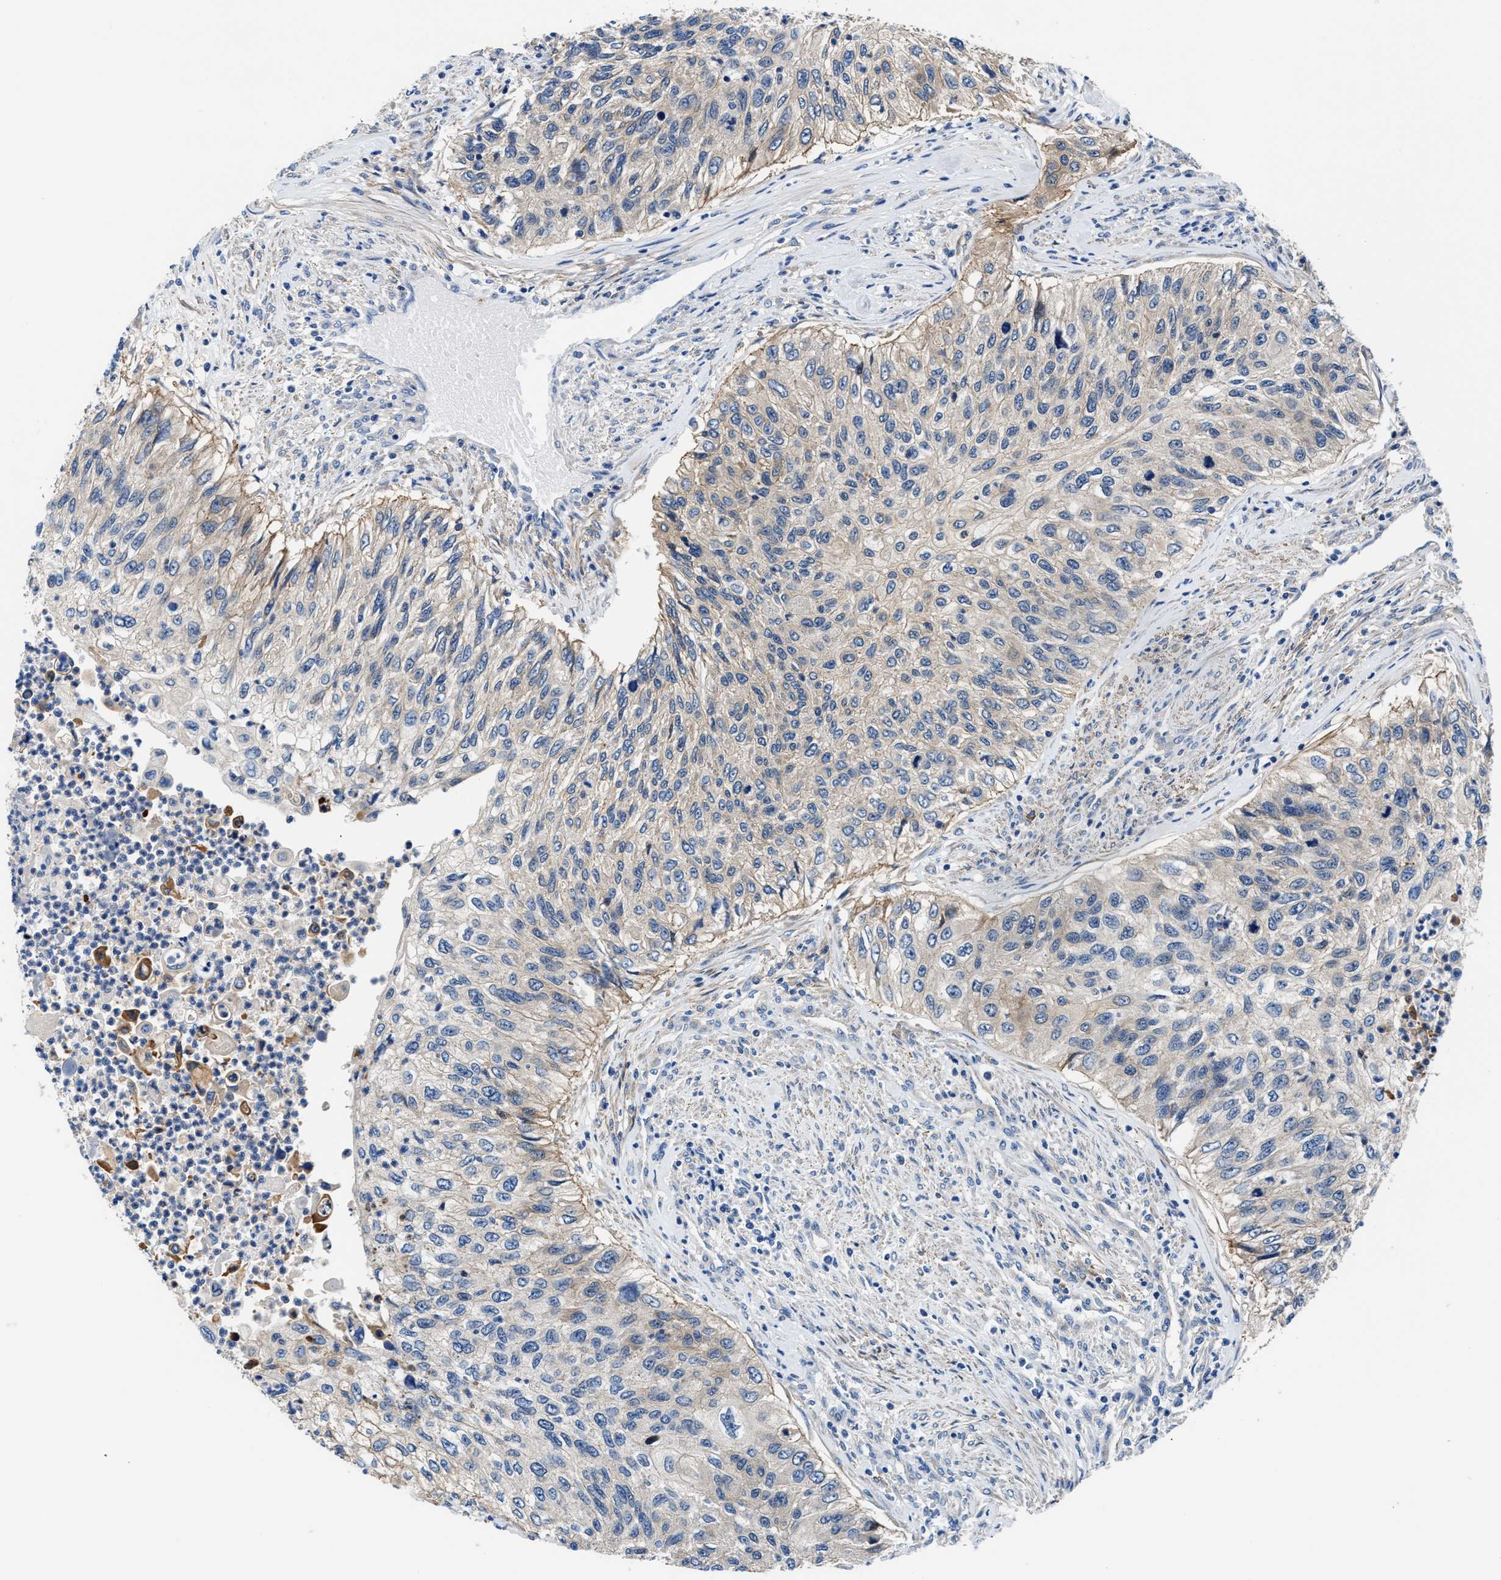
{"staining": {"intensity": "moderate", "quantity": "25%-75%", "location": "cytoplasmic/membranous"}, "tissue": "urothelial cancer", "cell_type": "Tumor cells", "image_type": "cancer", "snomed": [{"axis": "morphology", "description": "Urothelial carcinoma, High grade"}, {"axis": "topography", "description": "Urinary bladder"}], "caption": "A medium amount of moderate cytoplasmic/membranous staining is seen in approximately 25%-75% of tumor cells in urothelial cancer tissue.", "gene": "PARG", "patient": {"sex": "female", "age": 60}}